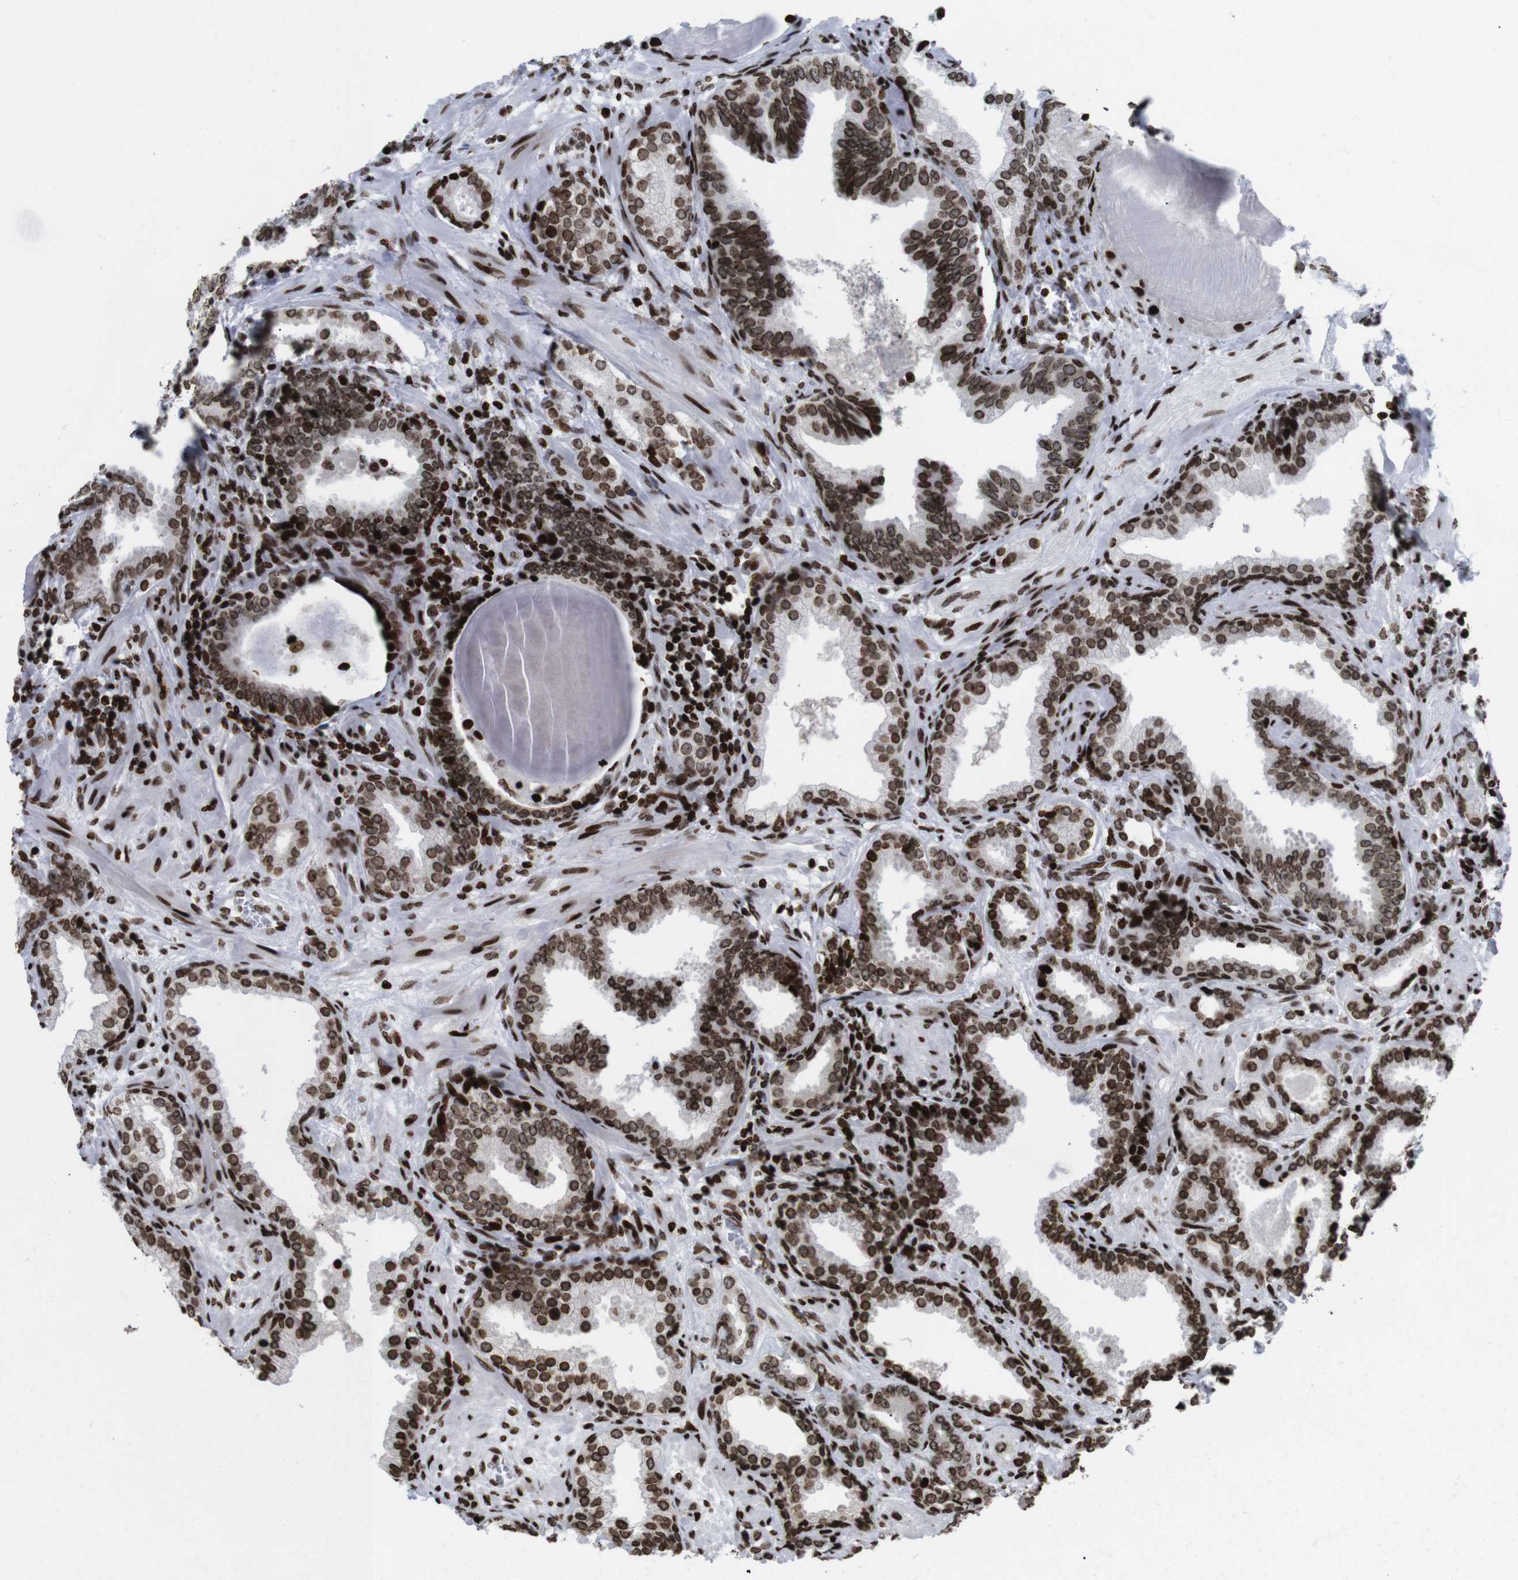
{"staining": {"intensity": "strong", "quantity": ">75%", "location": "nuclear"}, "tissue": "prostate cancer", "cell_type": "Tumor cells", "image_type": "cancer", "snomed": [{"axis": "morphology", "description": "Adenocarcinoma, Low grade"}, {"axis": "topography", "description": "Prostate"}], "caption": "Protein analysis of prostate adenocarcinoma (low-grade) tissue reveals strong nuclear staining in about >75% of tumor cells.", "gene": "H1-4", "patient": {"sex": "male", "age": 53}}